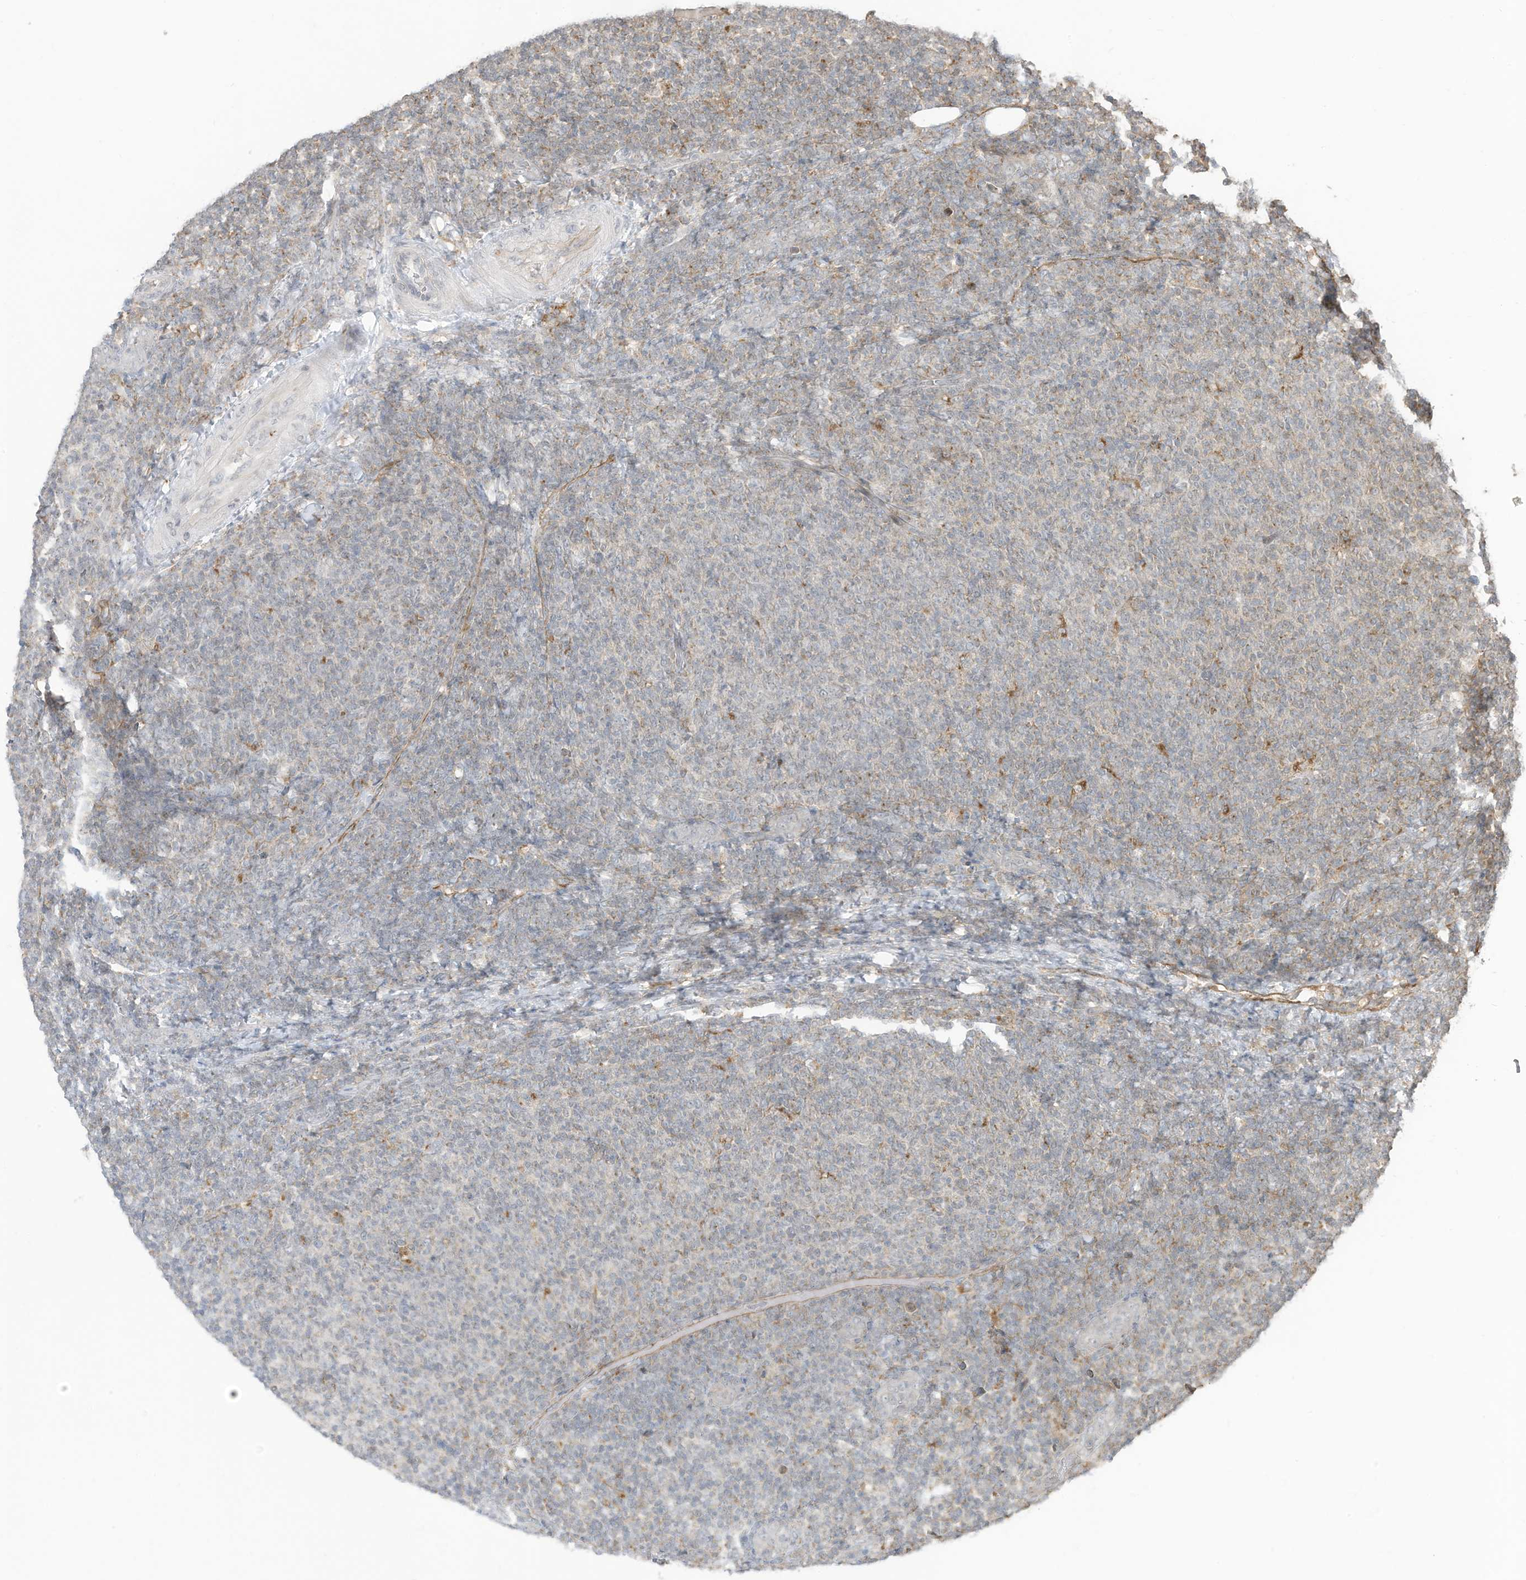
{"staining": {"intensity": "negative", "quantity": "none", "location": "none"}, "tissue": "lymphoma", "cell_type": "Tumor cells", "image_type": "cancer", "snomed": [{"axis": "morphology", "description": "Malignant lymphoma, non-Hodgkin's type, Low grade"}, {"axis": "topography", "description": "Lymph node"}], "caption": "Immunohistochemistry (IHC) micrograph of low-grade malignant lymphoma, non-Hodgkin's type stained for a protein (brown), which demonstrates no positivity in tumor cells.", "gene": "DZIP3", "patient": {"sex": "male", "age": 66}}